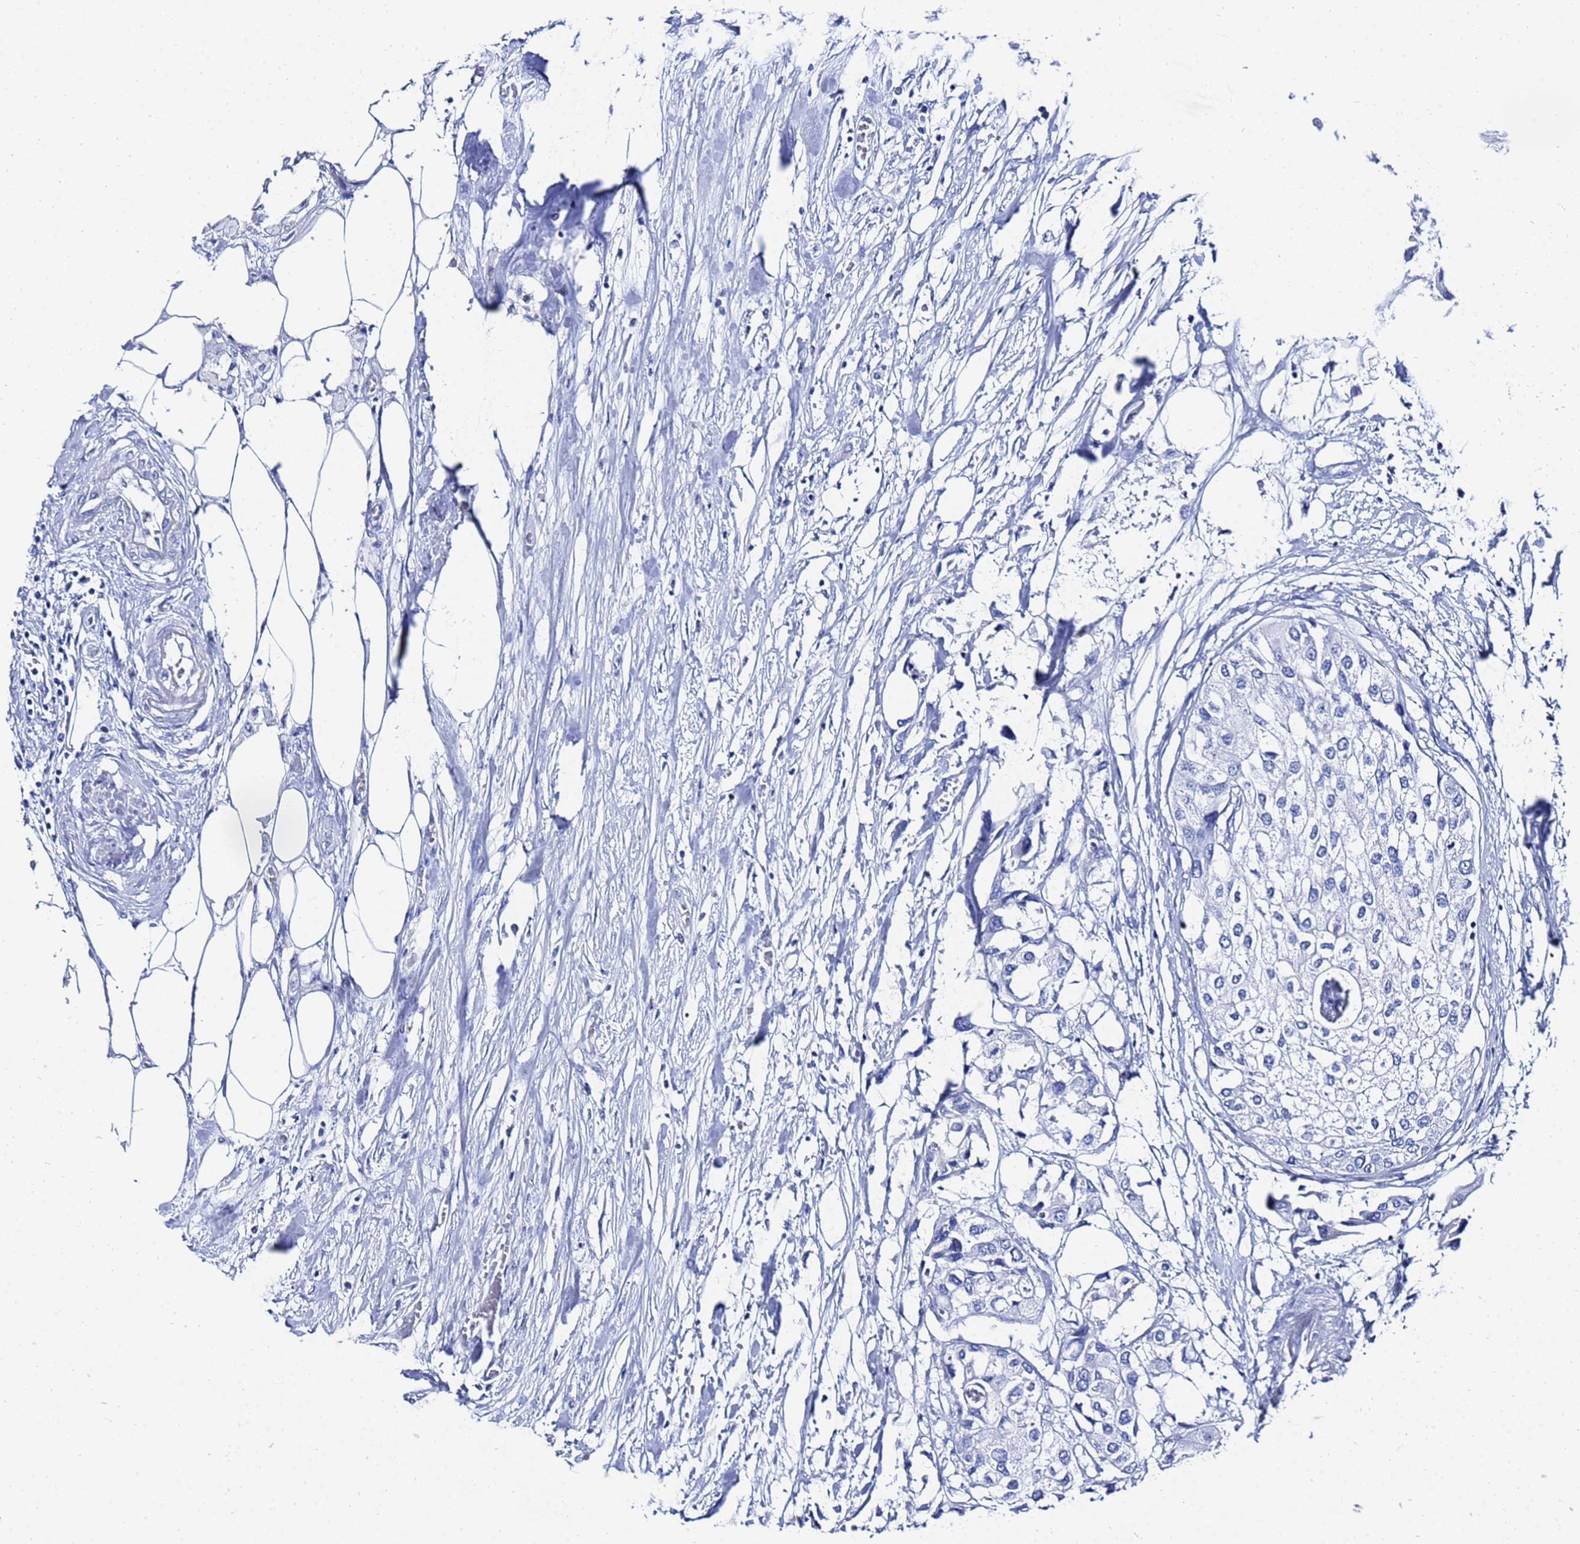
{"staining": {"intensity": "negative", "quantity": "none", "location": "none"}, "tissue": "urothelial cancer", "cell_type": "Tumor cells", "image_type": "cancer", "snomed": [{"axis": "morphology", "description": "Urothelial carcinoma, High grade"}, {"axis": "topography", "description": "Urinary bladder"}], "caption": "High magnification brightfield microscopy of high-grade urothelial carcinoma stained with DAB (brown) and counterstained with hematoxylin (blue): tumor cells show no significant expression.", "gene": "GGT1", "patient": {"sex": "male", "age": 64}}